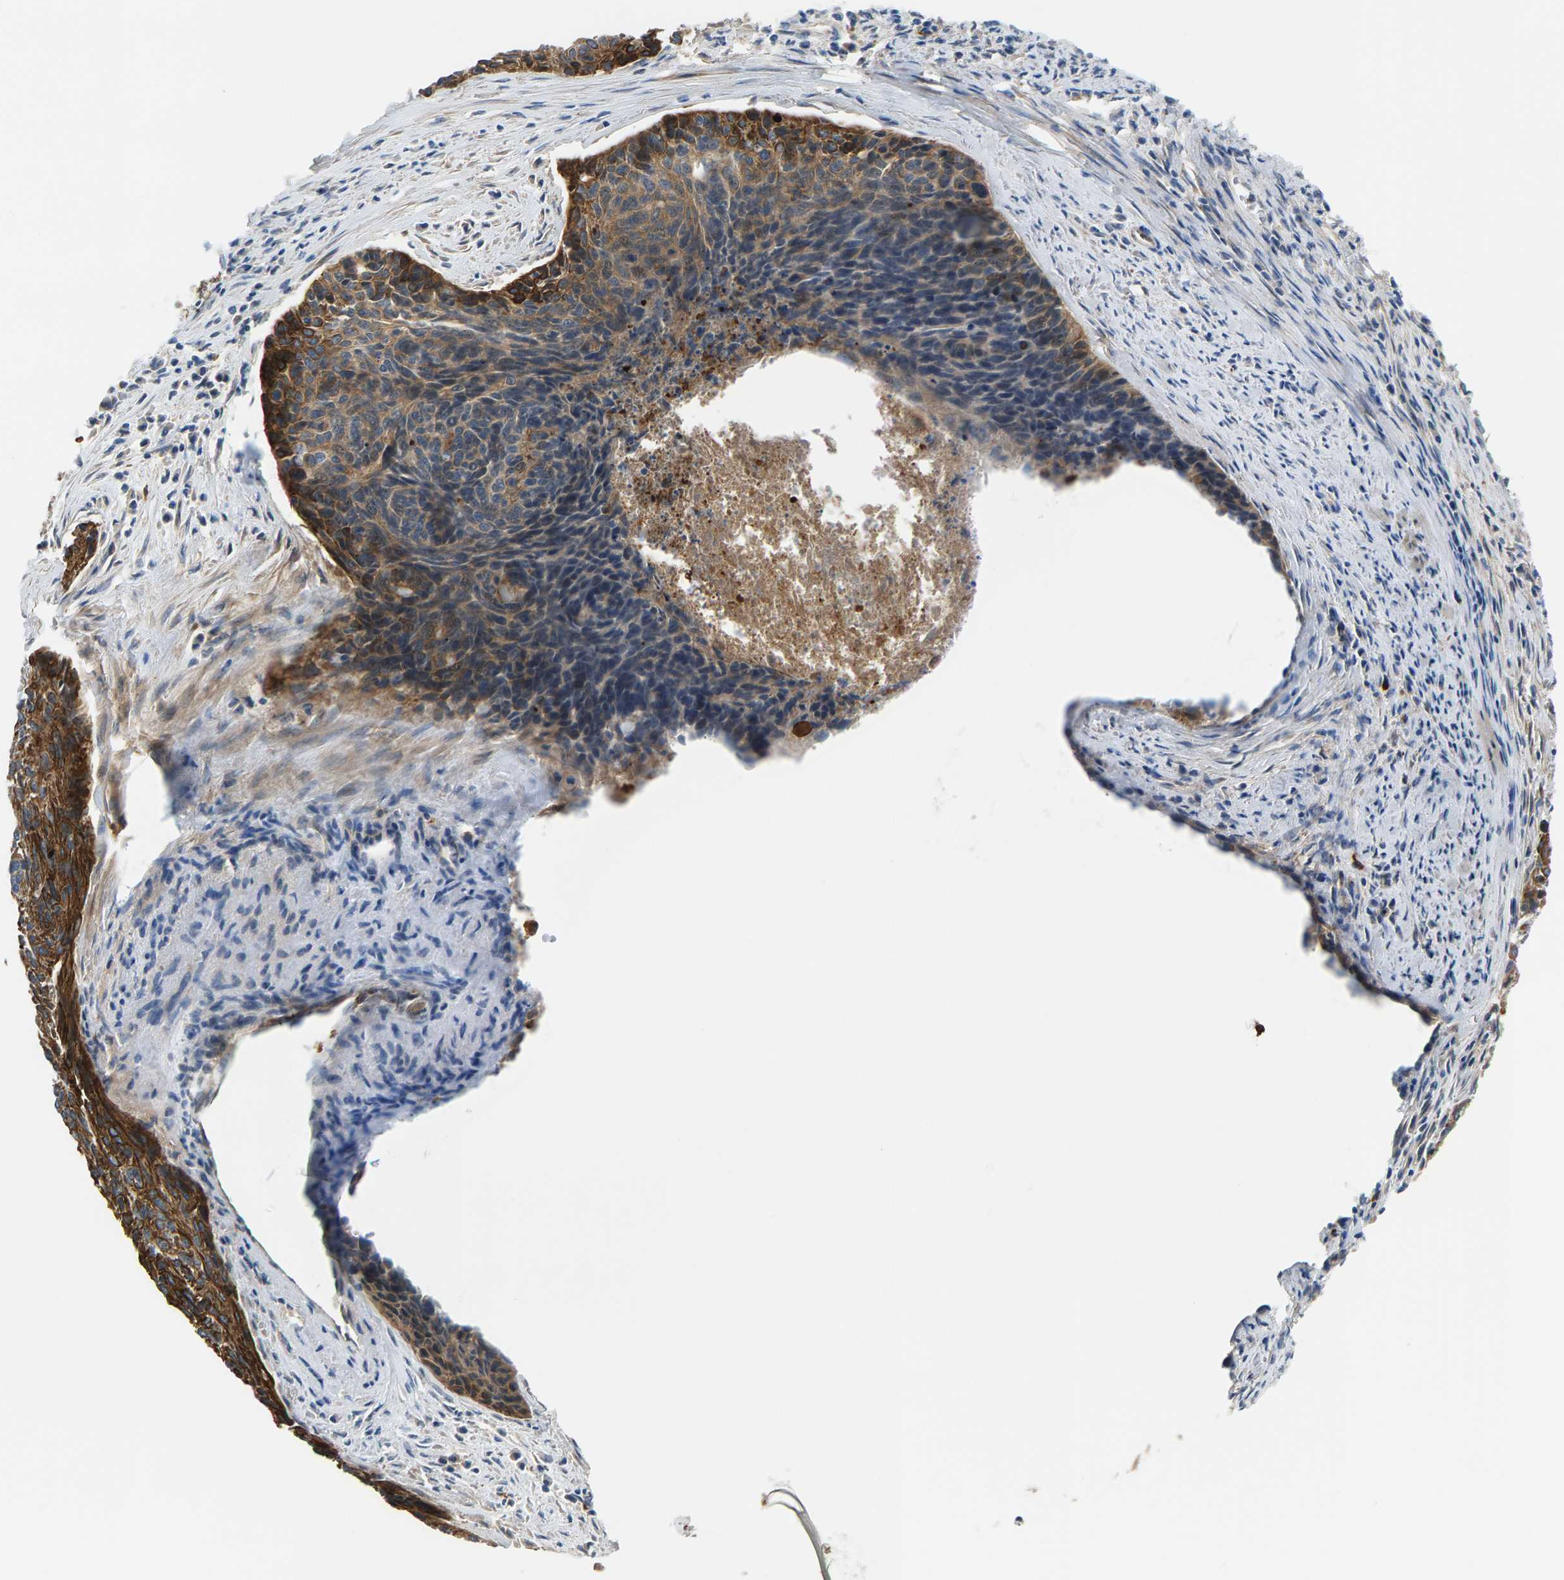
{"staining": {"intensity": "strong", "quantity": "25%-75%", "location": "cytoplasmic/membranous"}, "tissue": "cervical cancer", "cell_type": "Tumor cells", "image_type": "cancer", "snomed": [{"axis": "morphology", "description": "Squamous cell carcinoma, NOS"}, {"axis": "topography", "description": "Cervix"}], "caption": "Tumor cells exhibit strong cytoplasmic/membranous expression in approximately 25%-75% of cells in cervical cancer.", "gene": "PDCL", "patient": {"sex": "female", "age": 55}}